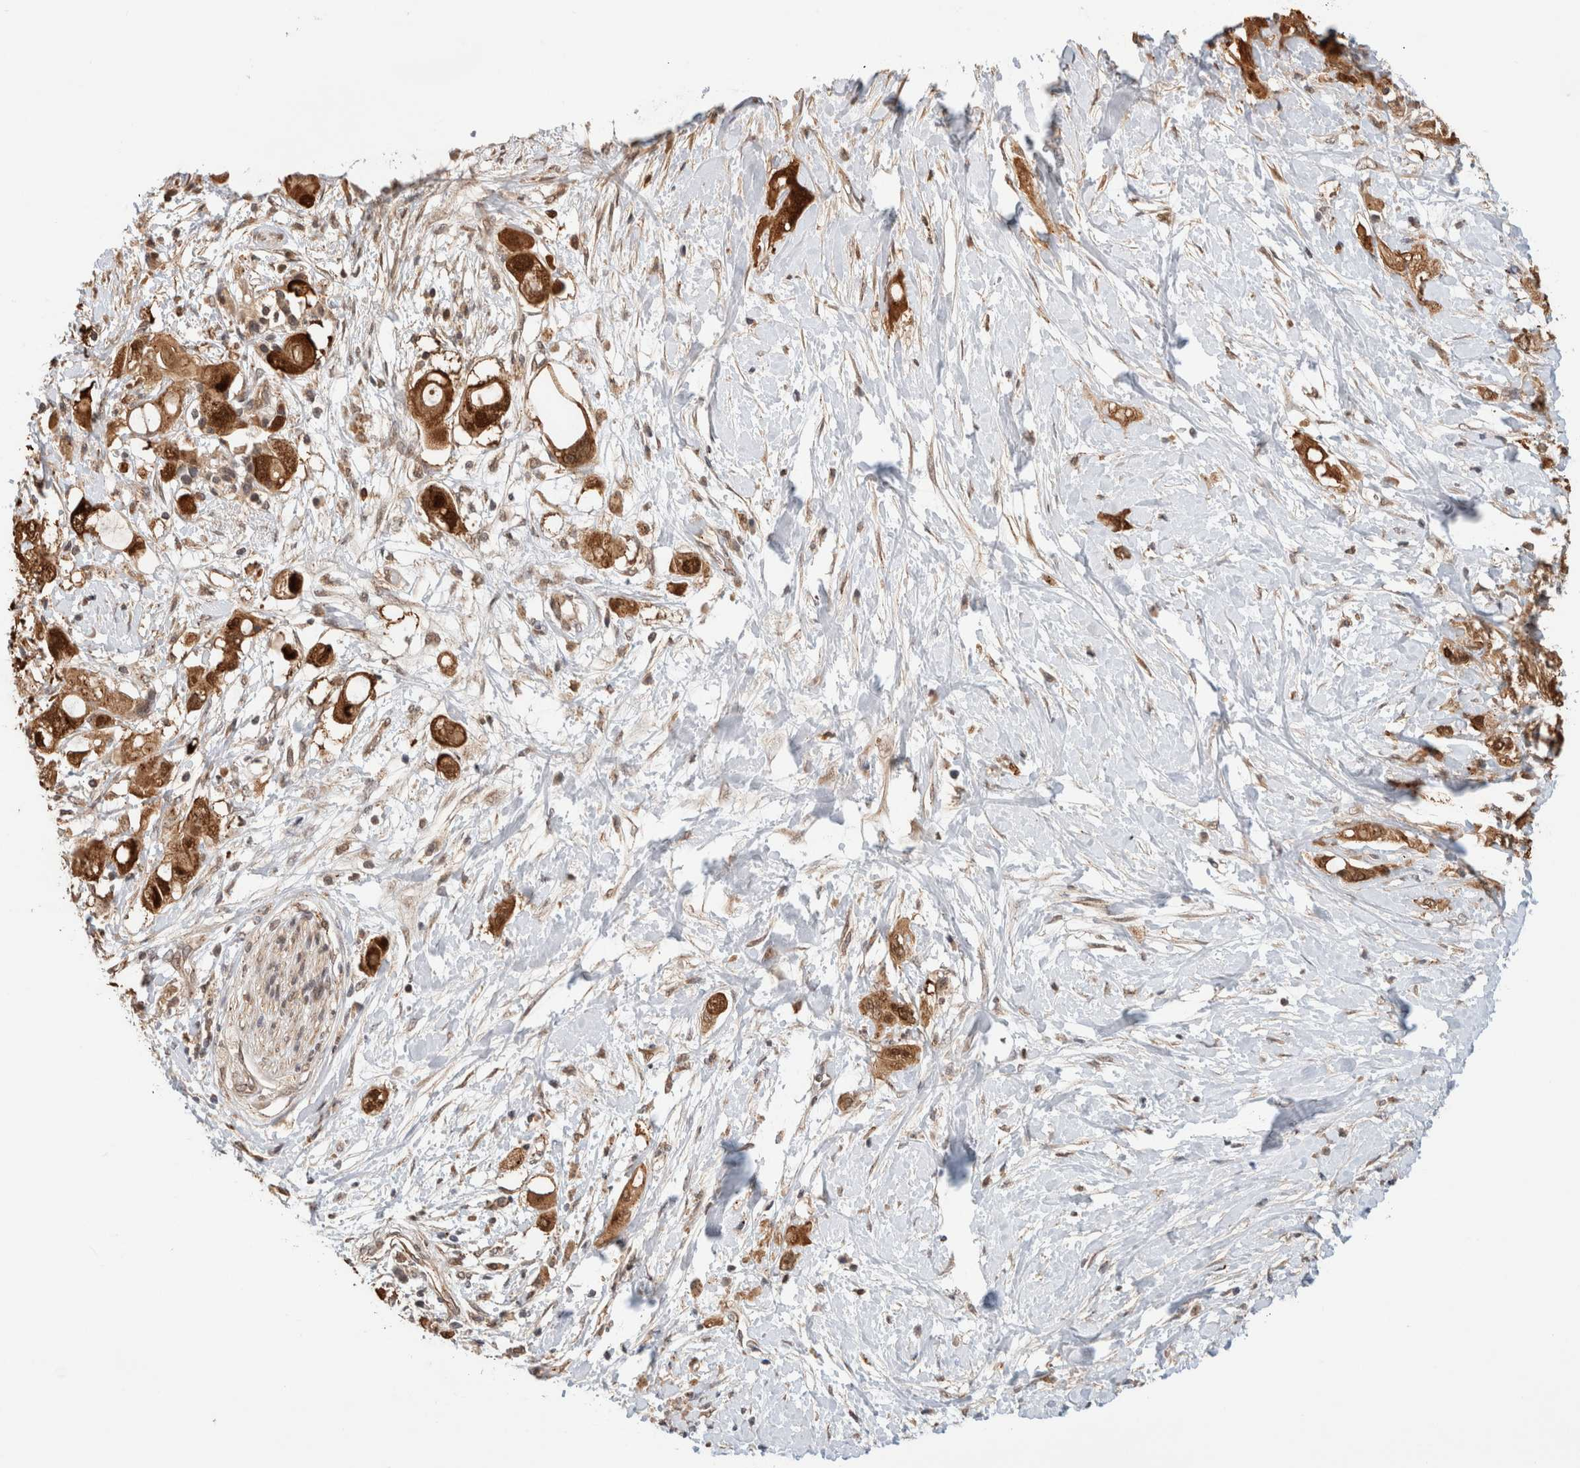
{"staining": {"intensity": "moderate", "quantity": ">75%", "location": "cytoplasmic/membranous,nuclear"}, "tissue": "pancreatic cancer", "cell_type": "Tumor cells", "image_type": "cancer", "snomed": [{"axis": "morphology", "description": "Adenocarcinoma, NOS"}, {"axis": "topography", "description": "Pancreas"}], "caption": "Immunohistochemistry of human pancreatic cancer shows medium levels of moderate cytoplasmic/membranous and nuclear expression in approximately >75% of tumor cells. (DAB (3,3'-diaminobenzidine) = brown stain, brightfield microscopy at high magnification).", "gene": "OTUD6B", "patient": {"sex": "female", "age": 56}}